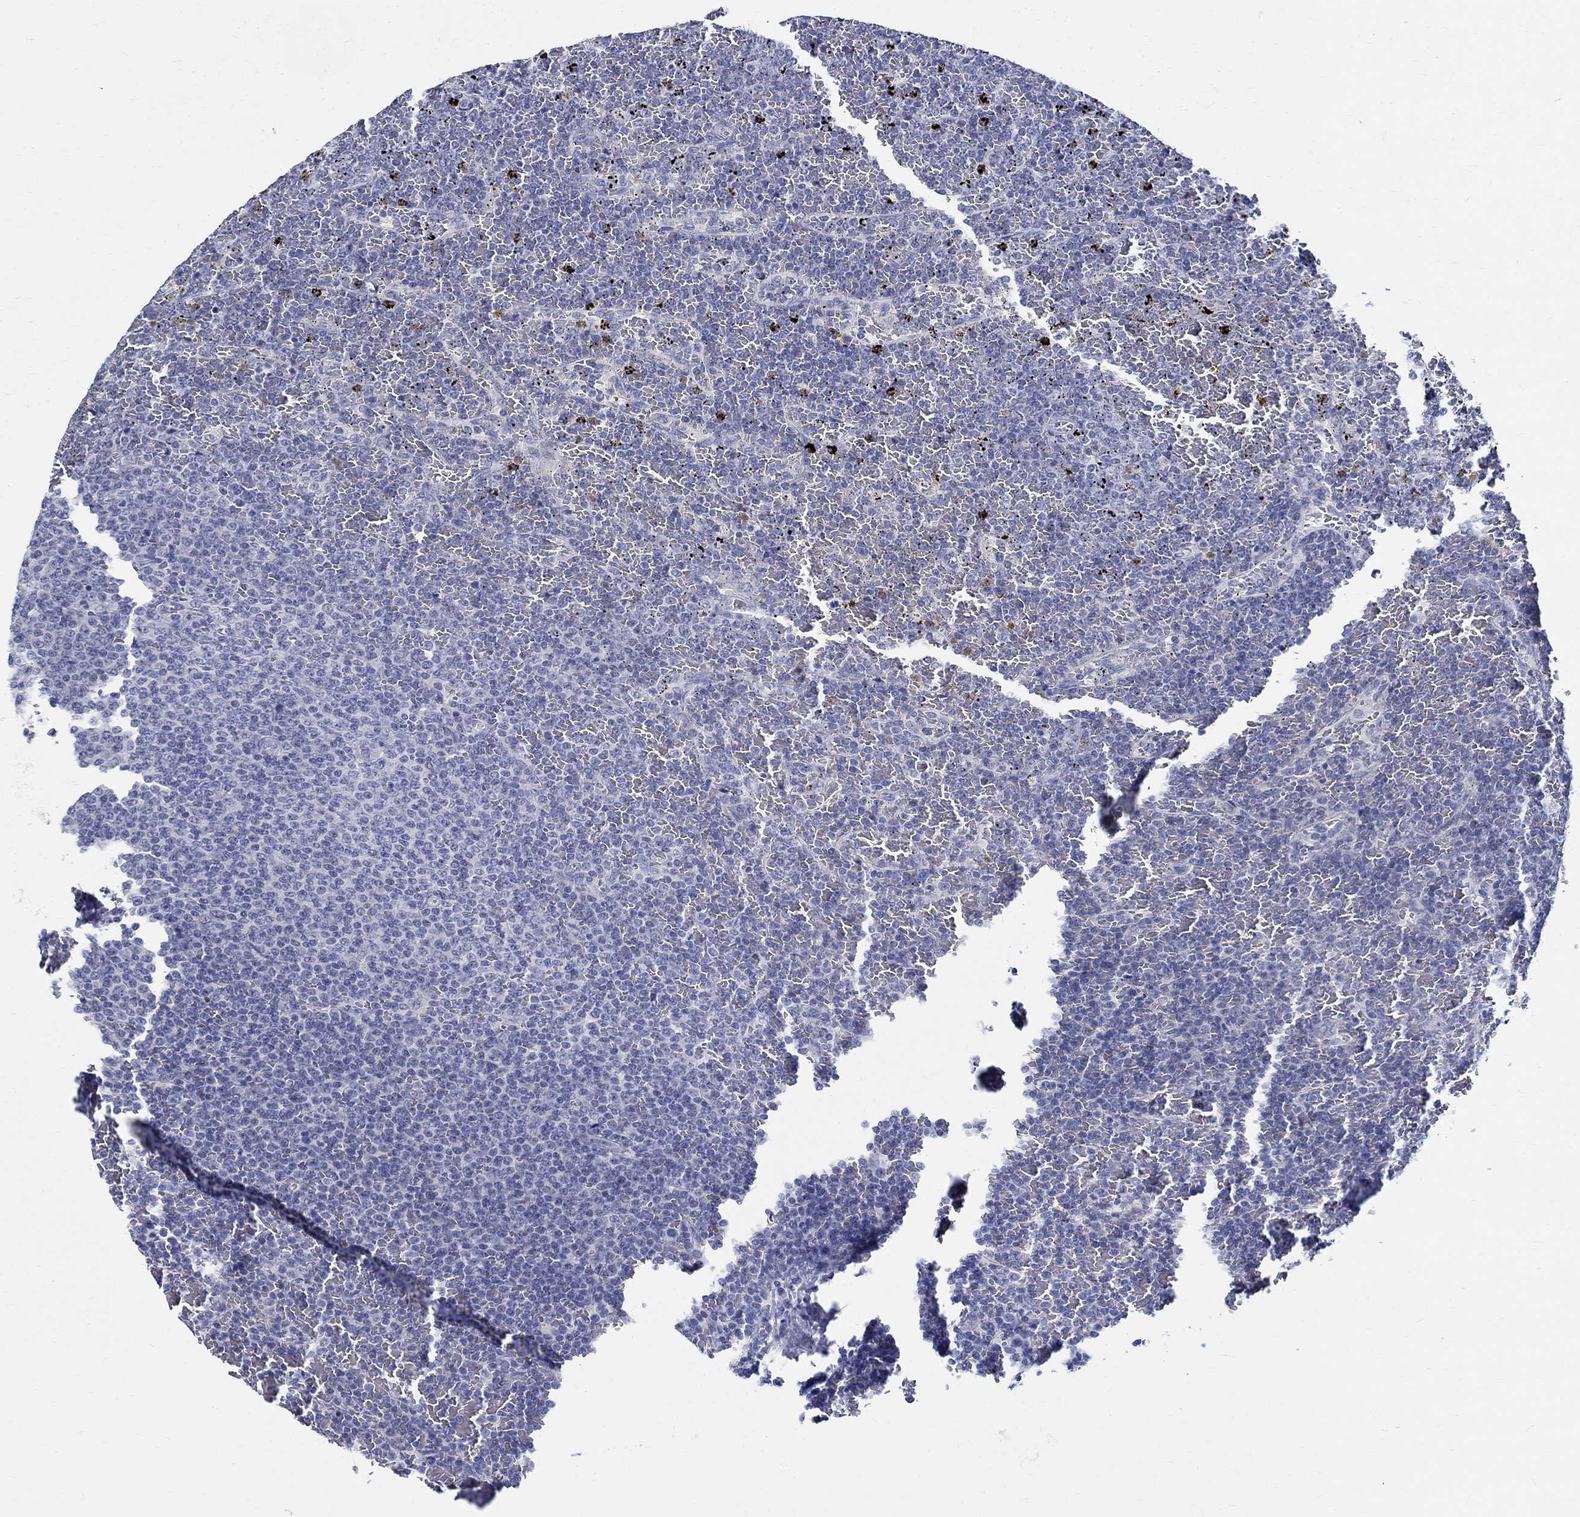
{"staining": {"intensity": "negative", "quantity": "none", "location": "none"}, "tissue": "lymphoma", "cell_type": "Tumor cells", "image_type": "cancer", "snomed": [{"axis": "morphology", "description": "Malignant lymphoma, non-Hodgkin's type, Low grade"}, {"axis": "topography", "description": "Spleen"}], "caption": "DAB (3,3'-diaminobenzidine) immunohistochemical staining of low-grade malignant lymphoma, non-Hodgkin's type reveals no significant positivity in tumor cells.", "gene": "CETN1", "patient": {"sex": "female", "age": 77}}